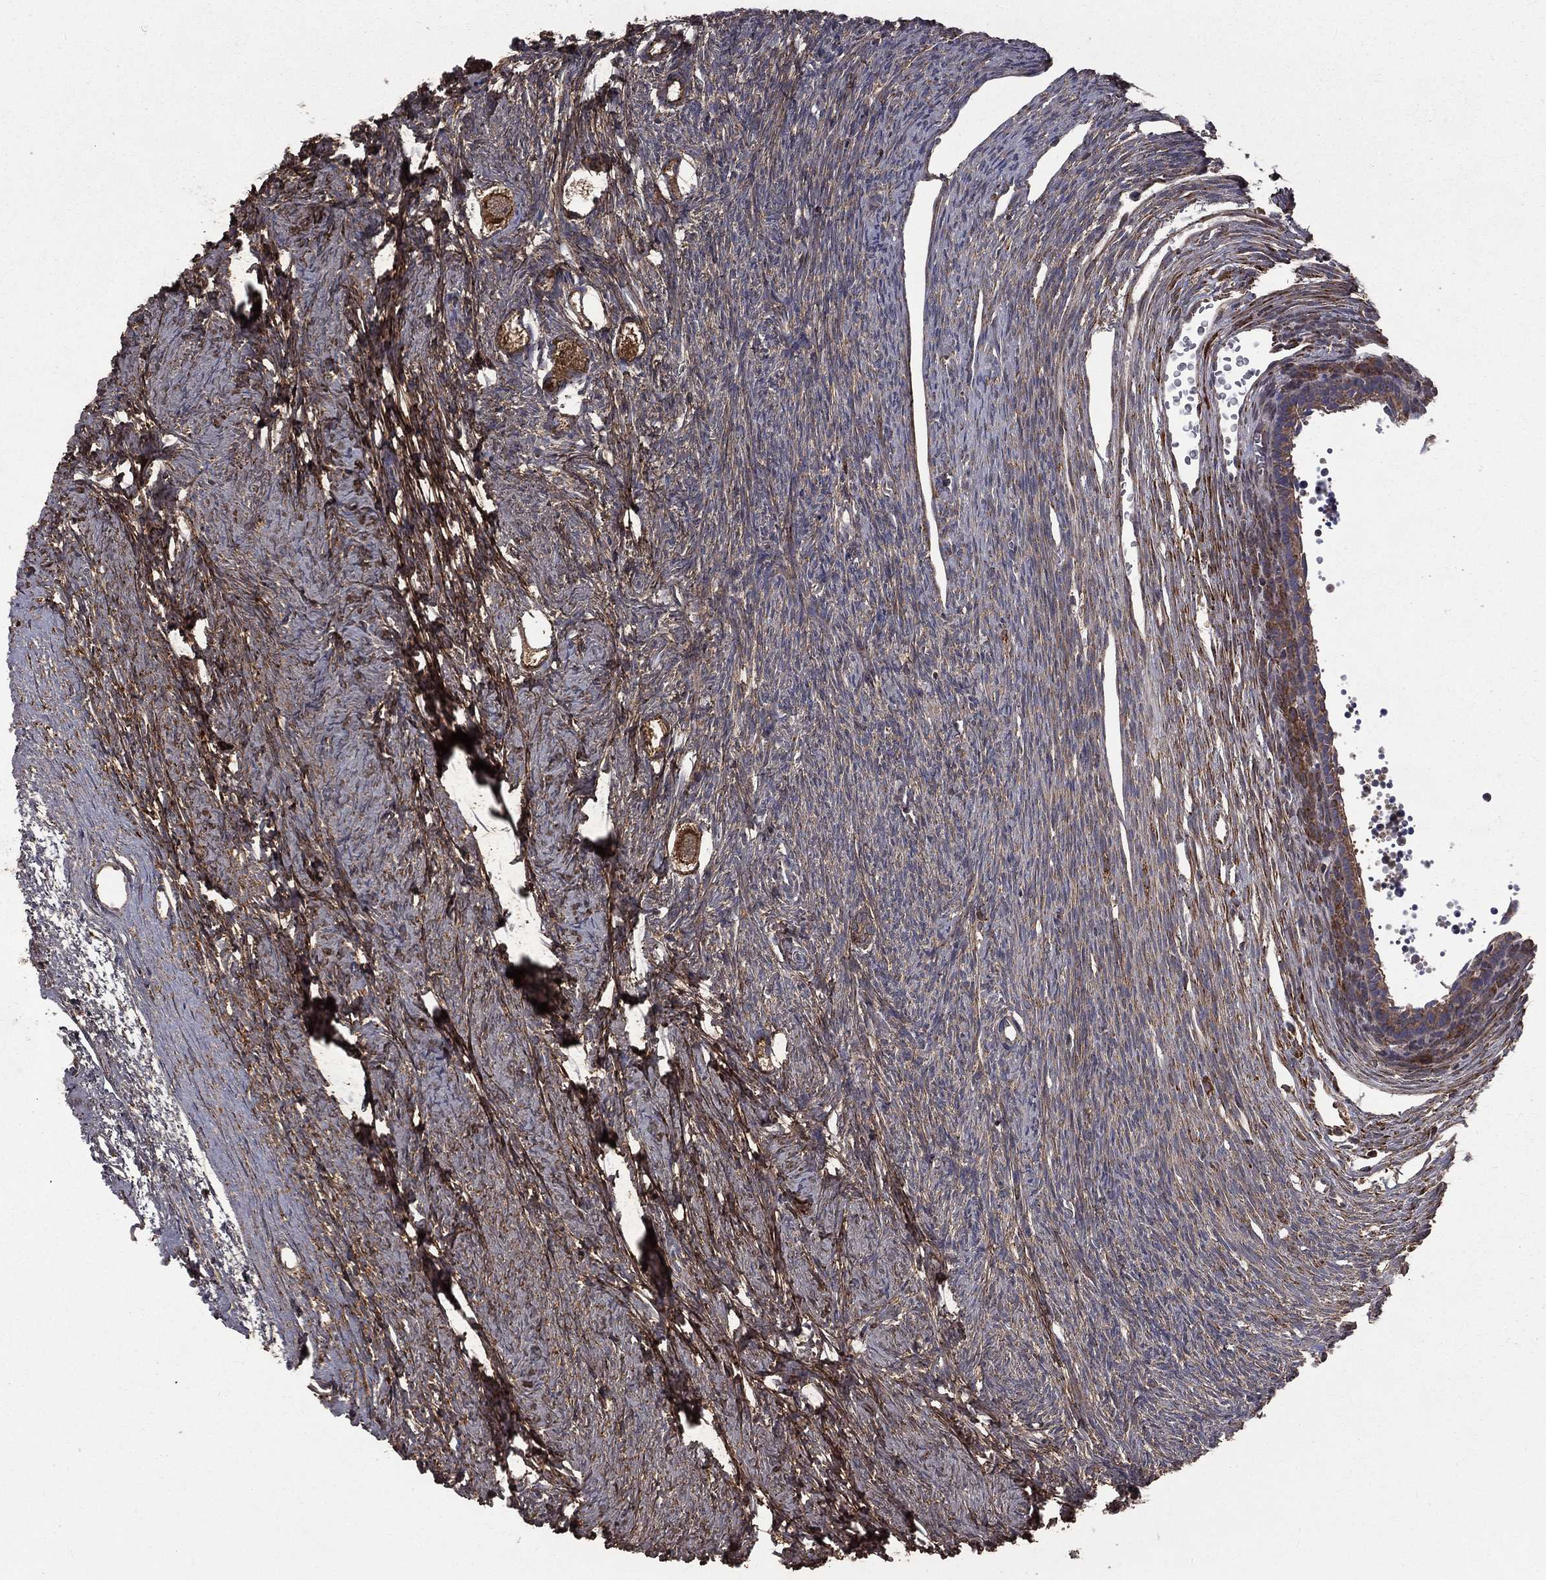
{"staining": {"intensity": "moderate", "quantity": ">75%", "location": "cytoplasmic/membranous"}, "tissue": "ovary", "cell_type": "Follicle cells", "image_type": "normal", "snomed": [{"axis": "morphology", "description": "Normal tissue, NOS"}, {"axis": "topography", "description": "Ovary"}], "caption": "Immunohistochemical staining of unremarkable human ovary reveals medium levels of moderate cytoplasmic/membranous expression in approximately >75% of follicle cells. (Brightfield microscopy of DAB IHC at high magnification).", "gene": "OLFML1", "patient": {"sex": "female", "age": 27}}